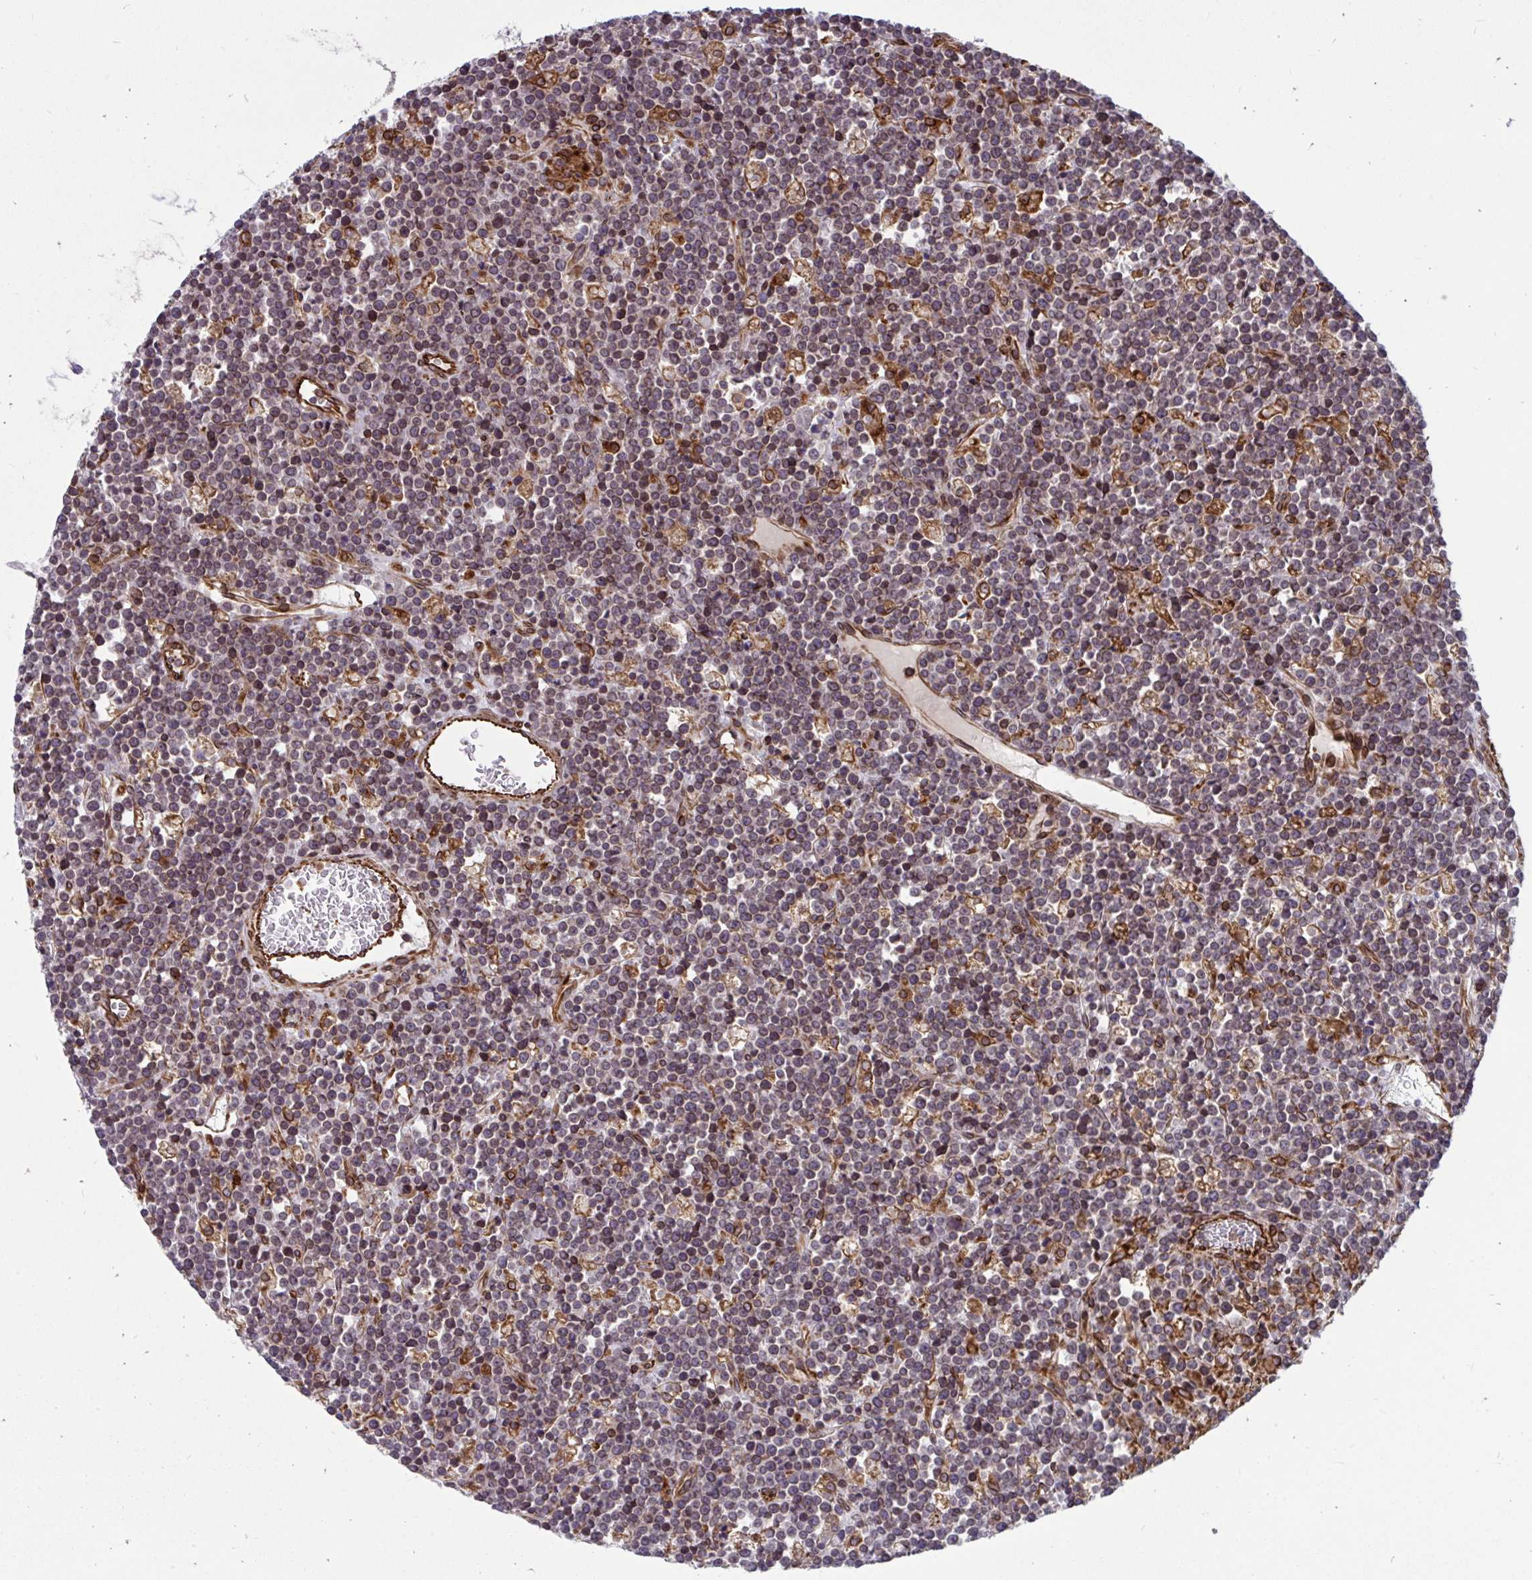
{"staining": {"intensity": "negative", "quantity": "none", "location": "none"}, "tissue": "lymphoma", "cell_type": "Tumor cells", "image_type": "cancer", "snomed": [{"axis": "morphology", "description": "Malignant lymphoma, non-Hodgkin's type, High grade"}, {"axis": "topography", "description": "Ovary"}], "caption": "Tumor cells are negative for brown protein staining in malignant lymphoma, non-Hodgkin's type (high-grade).", "gene": "STIM2", "patient": {"sex": "female", "age": 56}}